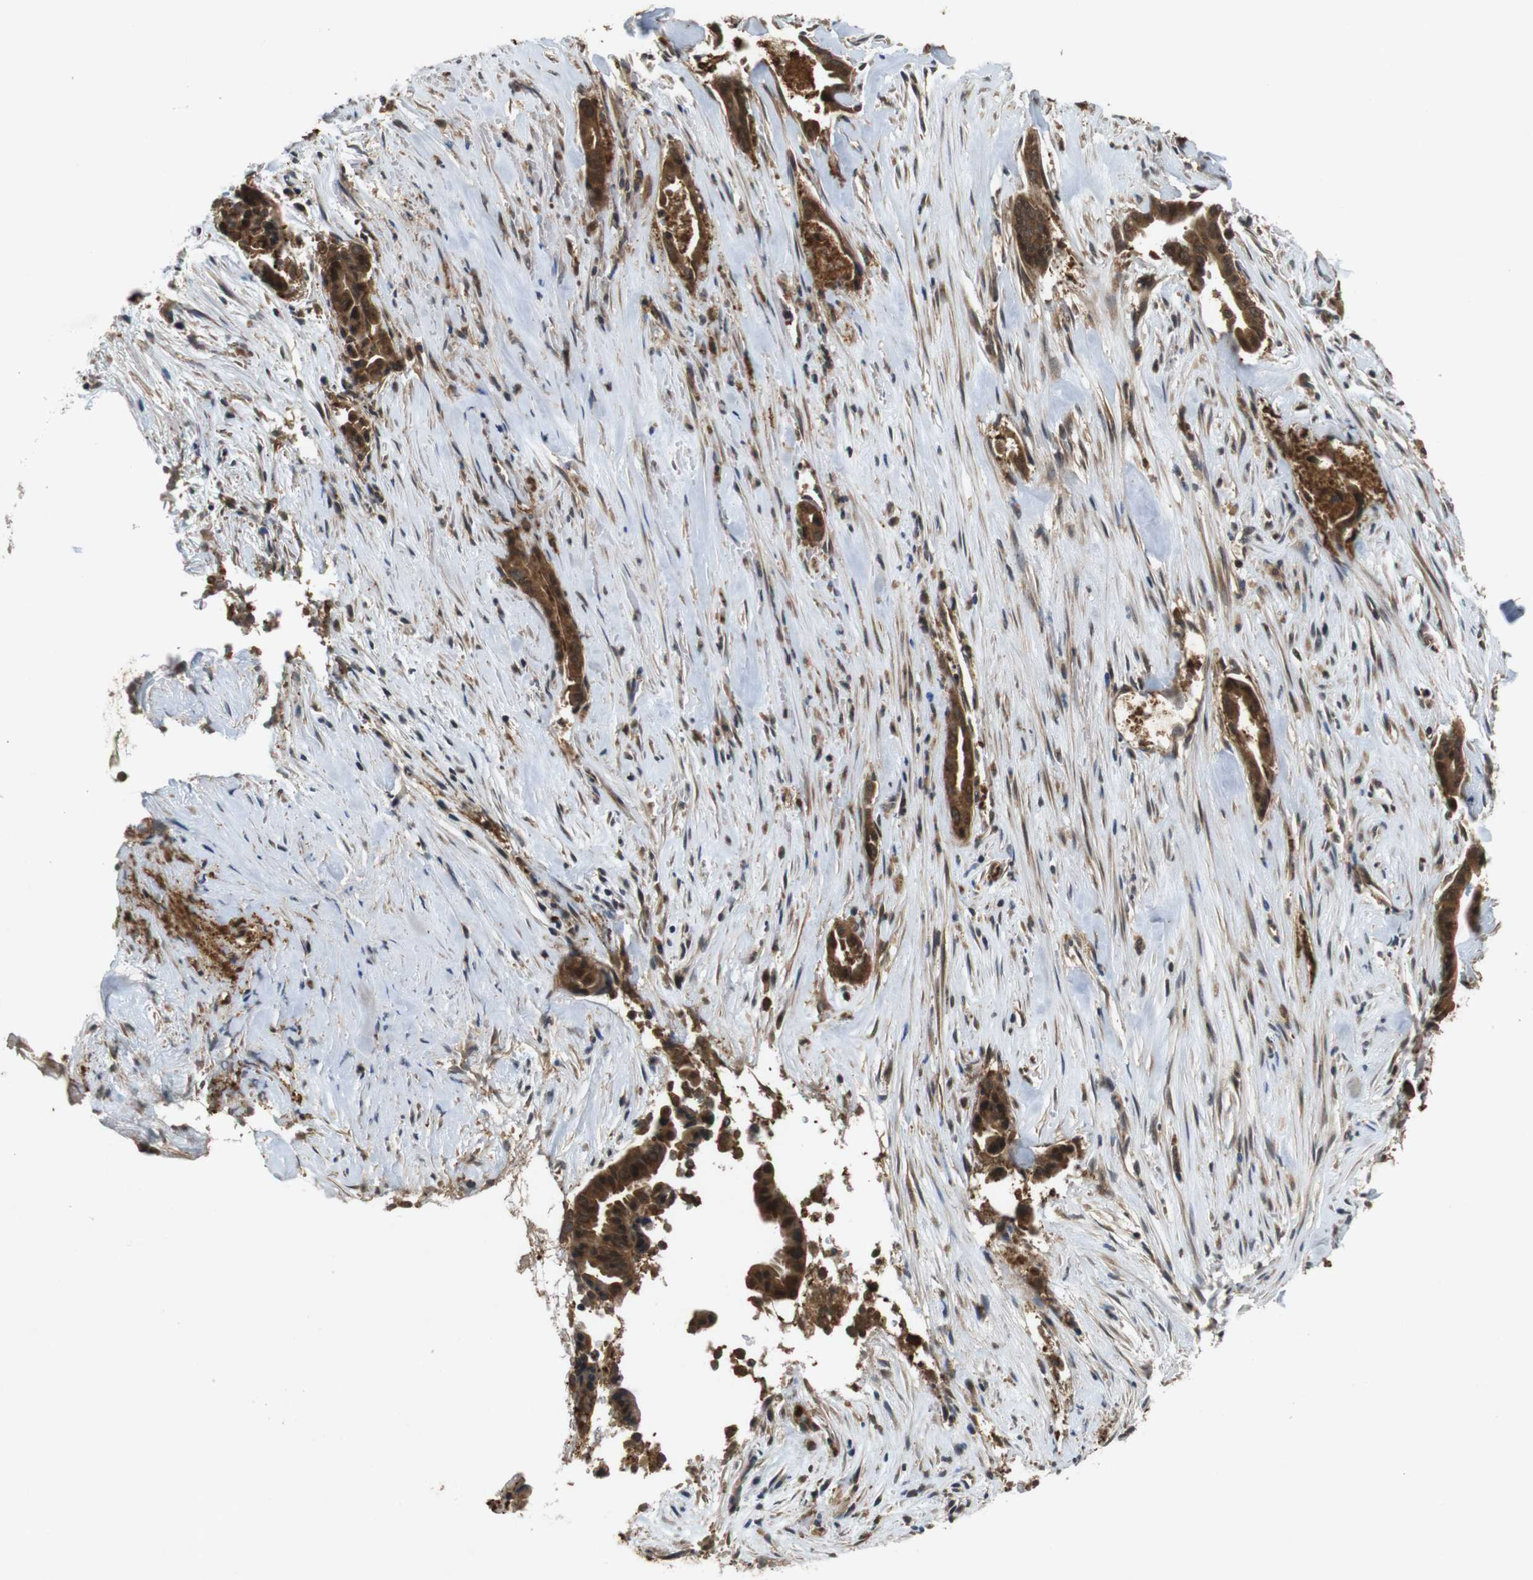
{"staining": {"intensity": "strong", "quantity": ">75%", "location": "cytoplasmic/membranous"}, "tissue": "liver cancer", "cell_type": "Tumor cells", "image_type": "cancer", "snomed": [{"axis": "morphology", "description": "Cholangiocarcinoma"}, {"axis": "topography", "description": "Liver"}], "caption": "IHC image of neoplastic tissue: liver cholangiocarcinoma stained using immunohistochemistry (IHC) displays high levels of strong protein expression localized specifically in the cytoplasmic/membranous of tumor cells, appearing as a cytoplasmic/membranous brown color.", "gene": "NFKBIE", "patient": {"sex": "female", "age": 55}}